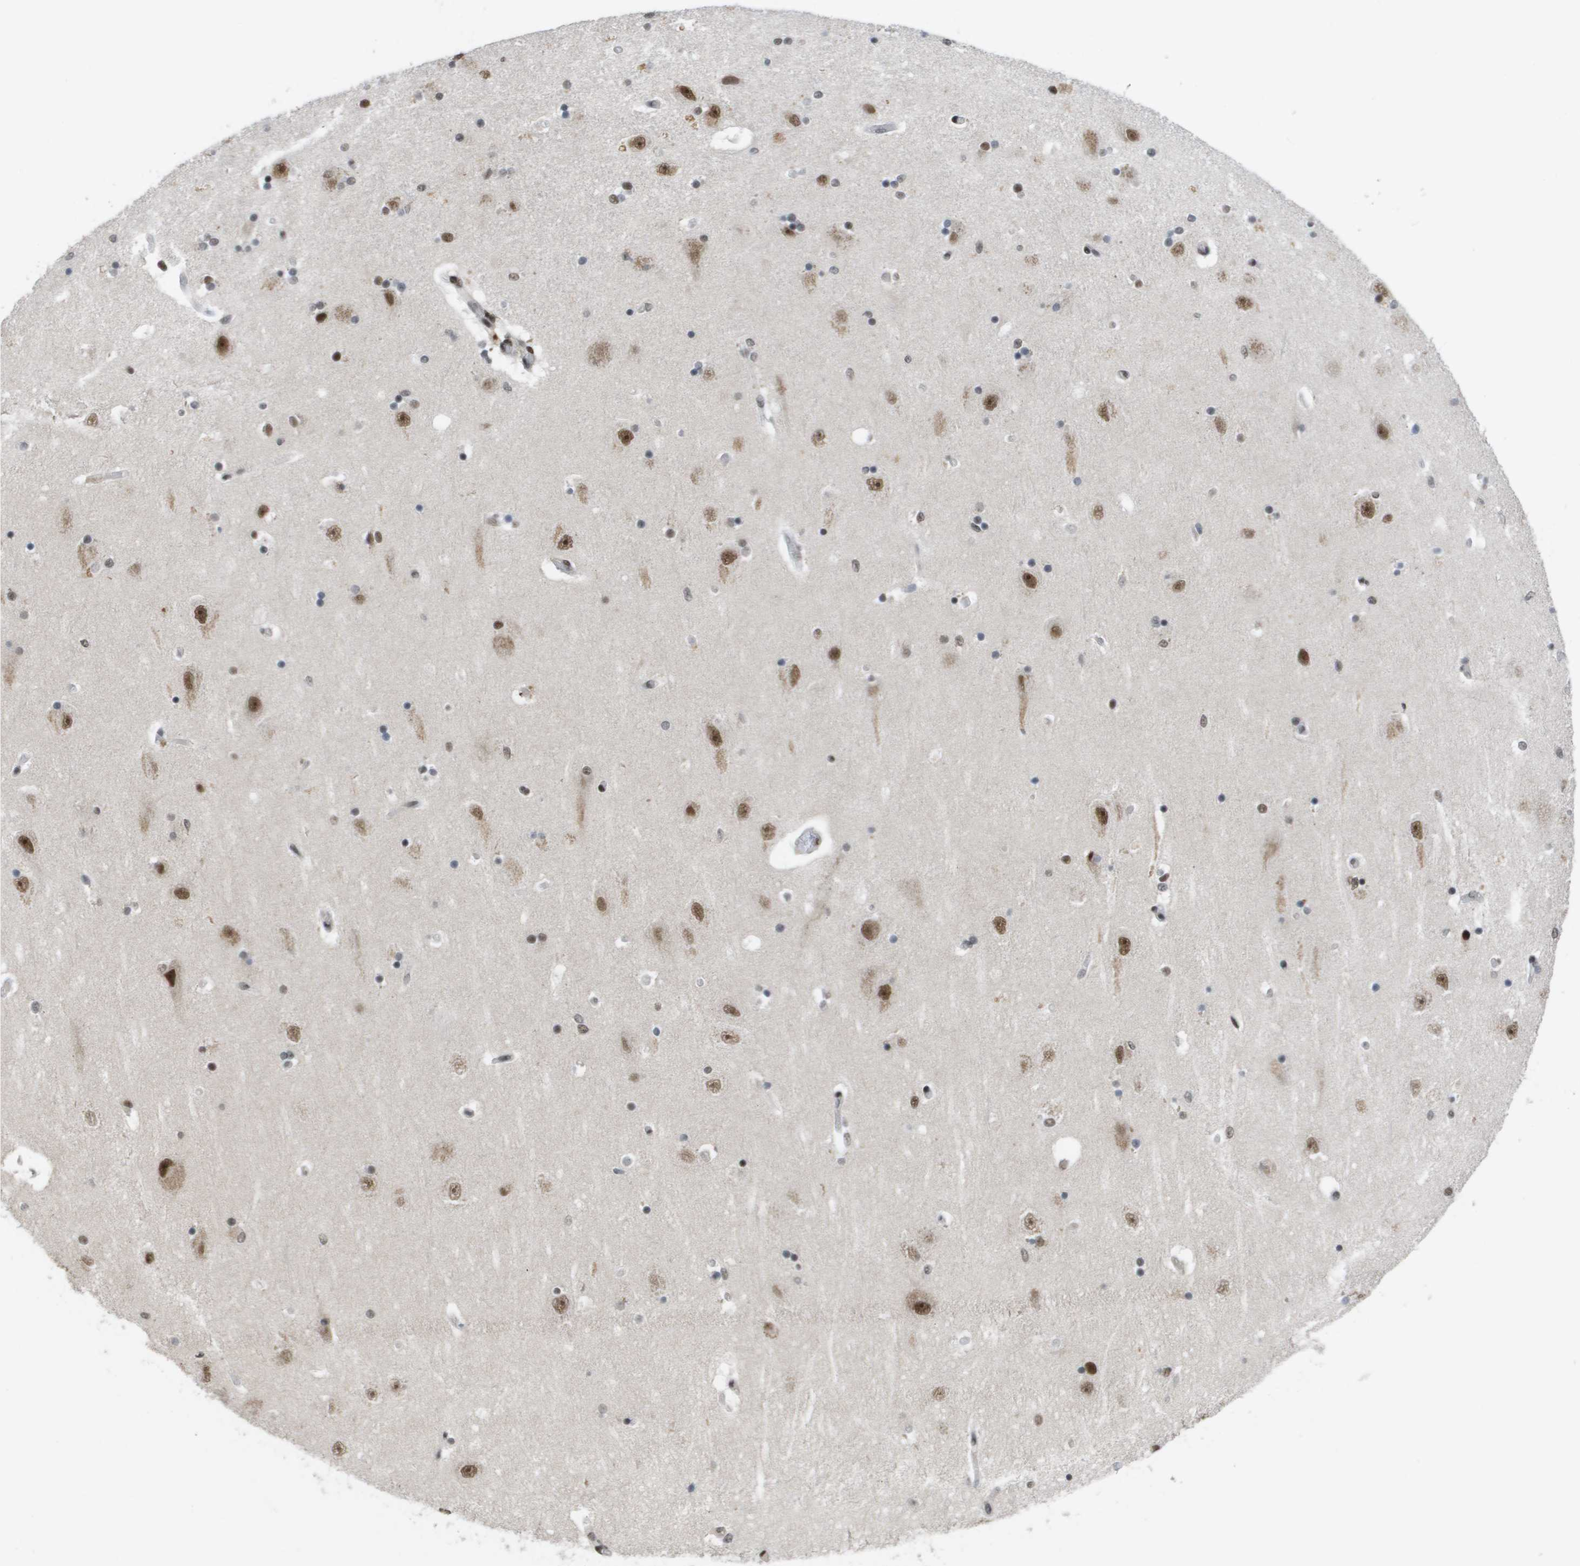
{"staining": {"intensity": "strong", "quantity": "25%-75%", "location": "nuclear"}, "tissue": "hippocampus", "cell_type": "Glial cells", "image_type": "normal", "snomed": [{"axis": "morphology", "description": "Normal tissue, NOS"}, {"axis": "topography", "description": "Hippocampus"}], "caption": "Protein staining of normal hippocampus exhibits strong nuclear staining in about 25%-75% of glial cells. (Brightfield microscopy of DAB IHC at high magnification).", "gene": "CDT1", "patient": {"sex": "female", "age": 54}}